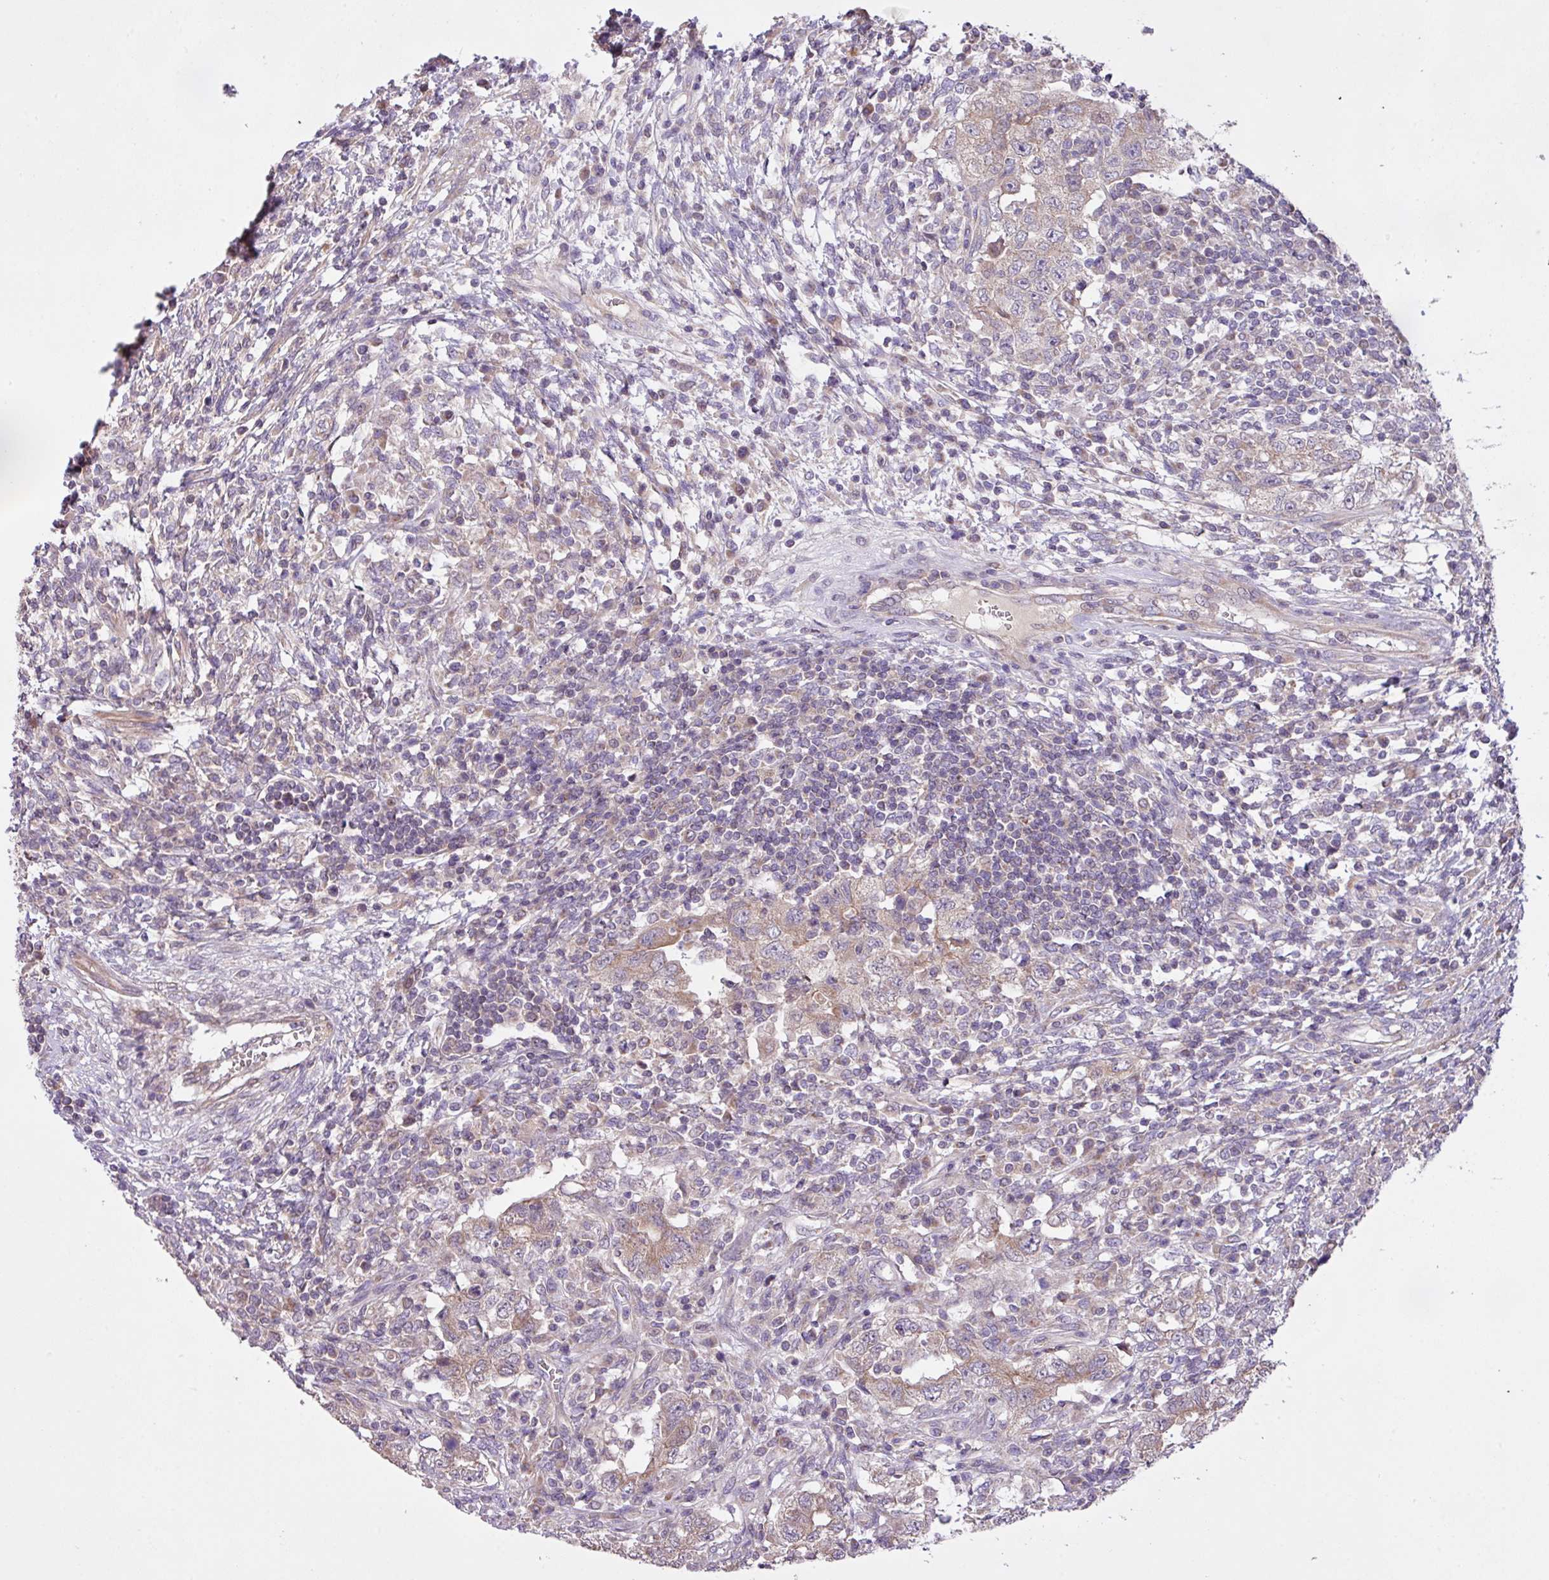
{"staining": {"intensity": "weak", "quantity": "25%-75%", "location": "cytoplasmic/membranous"}, "tissue": "testis cancer", "cell_type": "Tumor cells", "image_type": "cancer", "snomed": [{"axis": "morphology", "description": "Carcinoma, Embryonal, NOS"}, {"axis": "topography", "description": "Testis"}], "caption": "Testis cancer stained with a protein marker reveals weak staining in tumor cells.", "gene": "TIMM10B", "patient": {"sex": "male", "age": 26}}